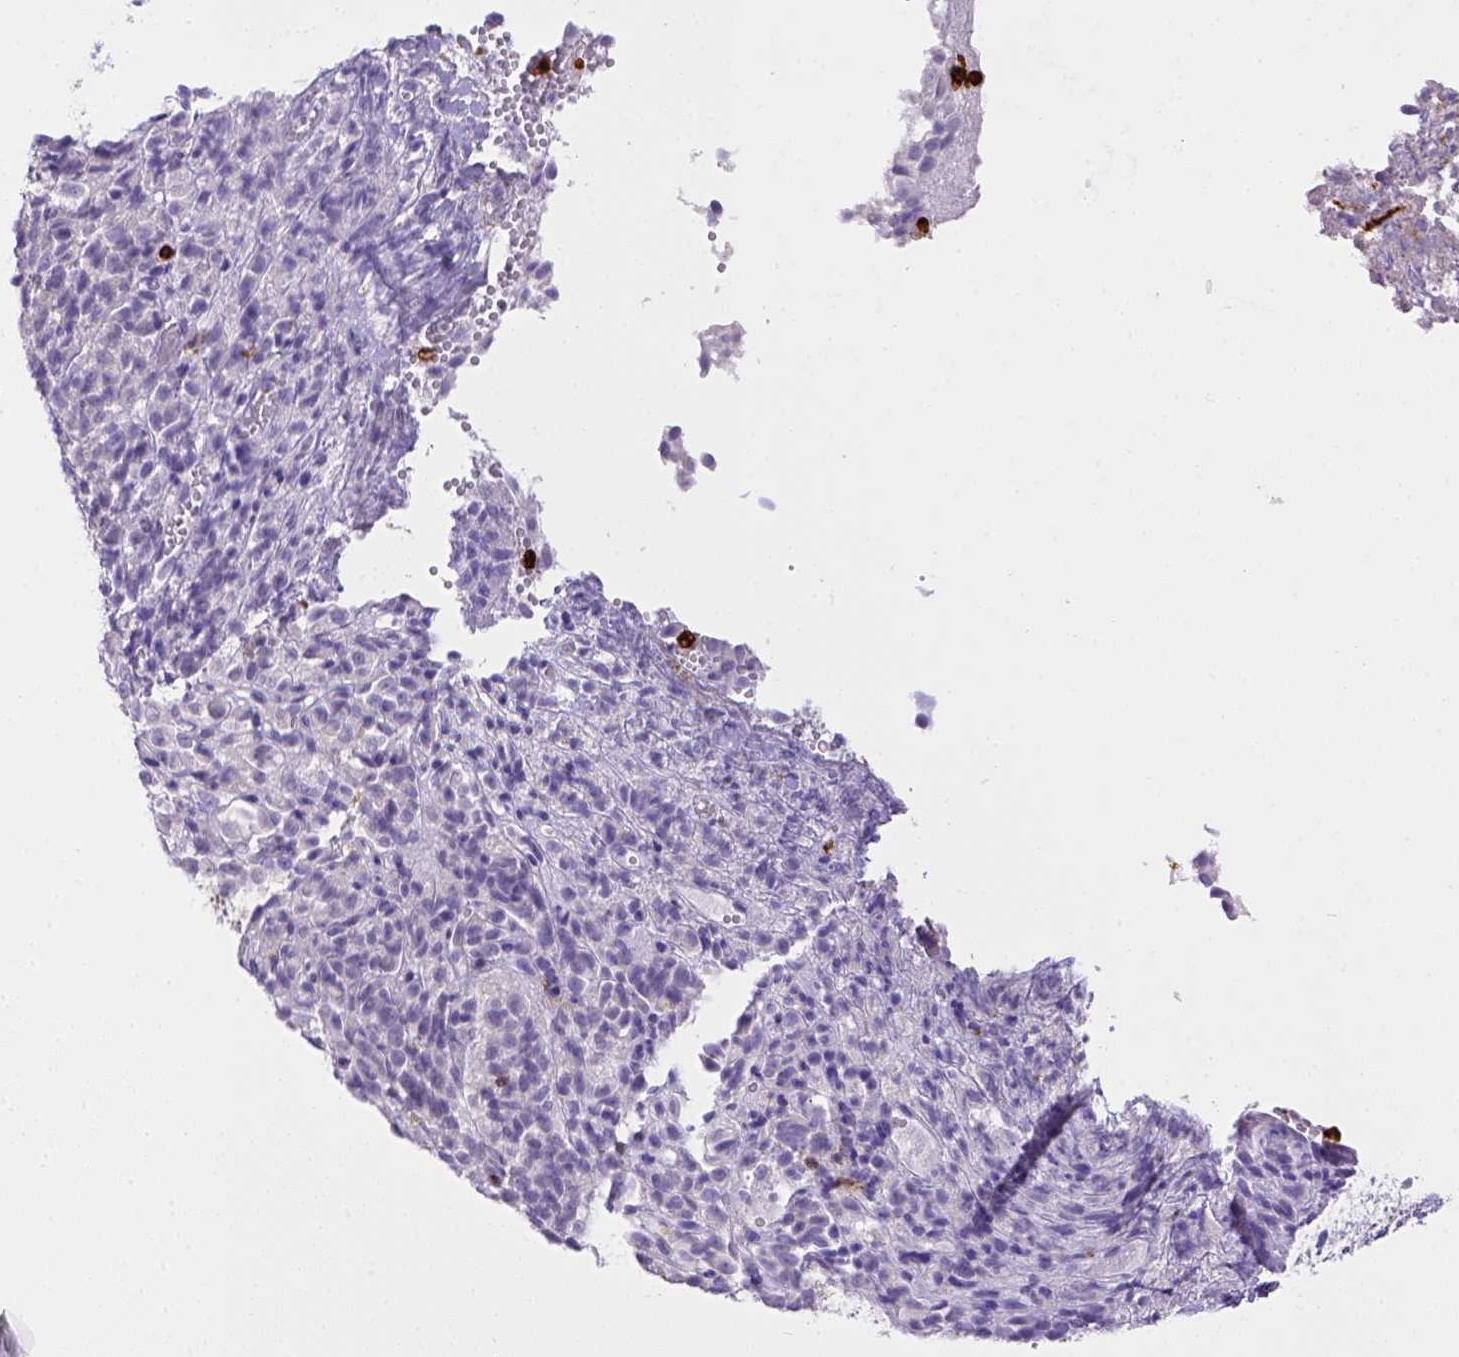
{"staining": {"intensity": "negative", "quantity": "none", "location": "none"}, "tissue": "melanoma", "cell_type": "Tumor cells", "image_type": "cancer", "snomed": [{"axis": "morphology", "description": "Malignant melanoma, Metastatic site"}, {"axis": "topography", "description": "Brain"}], "caption": "The photomicrograph shows no staining of tumor cells in malignant melanoma (metastatic site). Brightfield microscopy of IHC stained with DAB (brown) and hematoxylin (blue), captured at high magnification.", "gene": "ITGAM", "patient": {"sex": "female", "age": 56}}